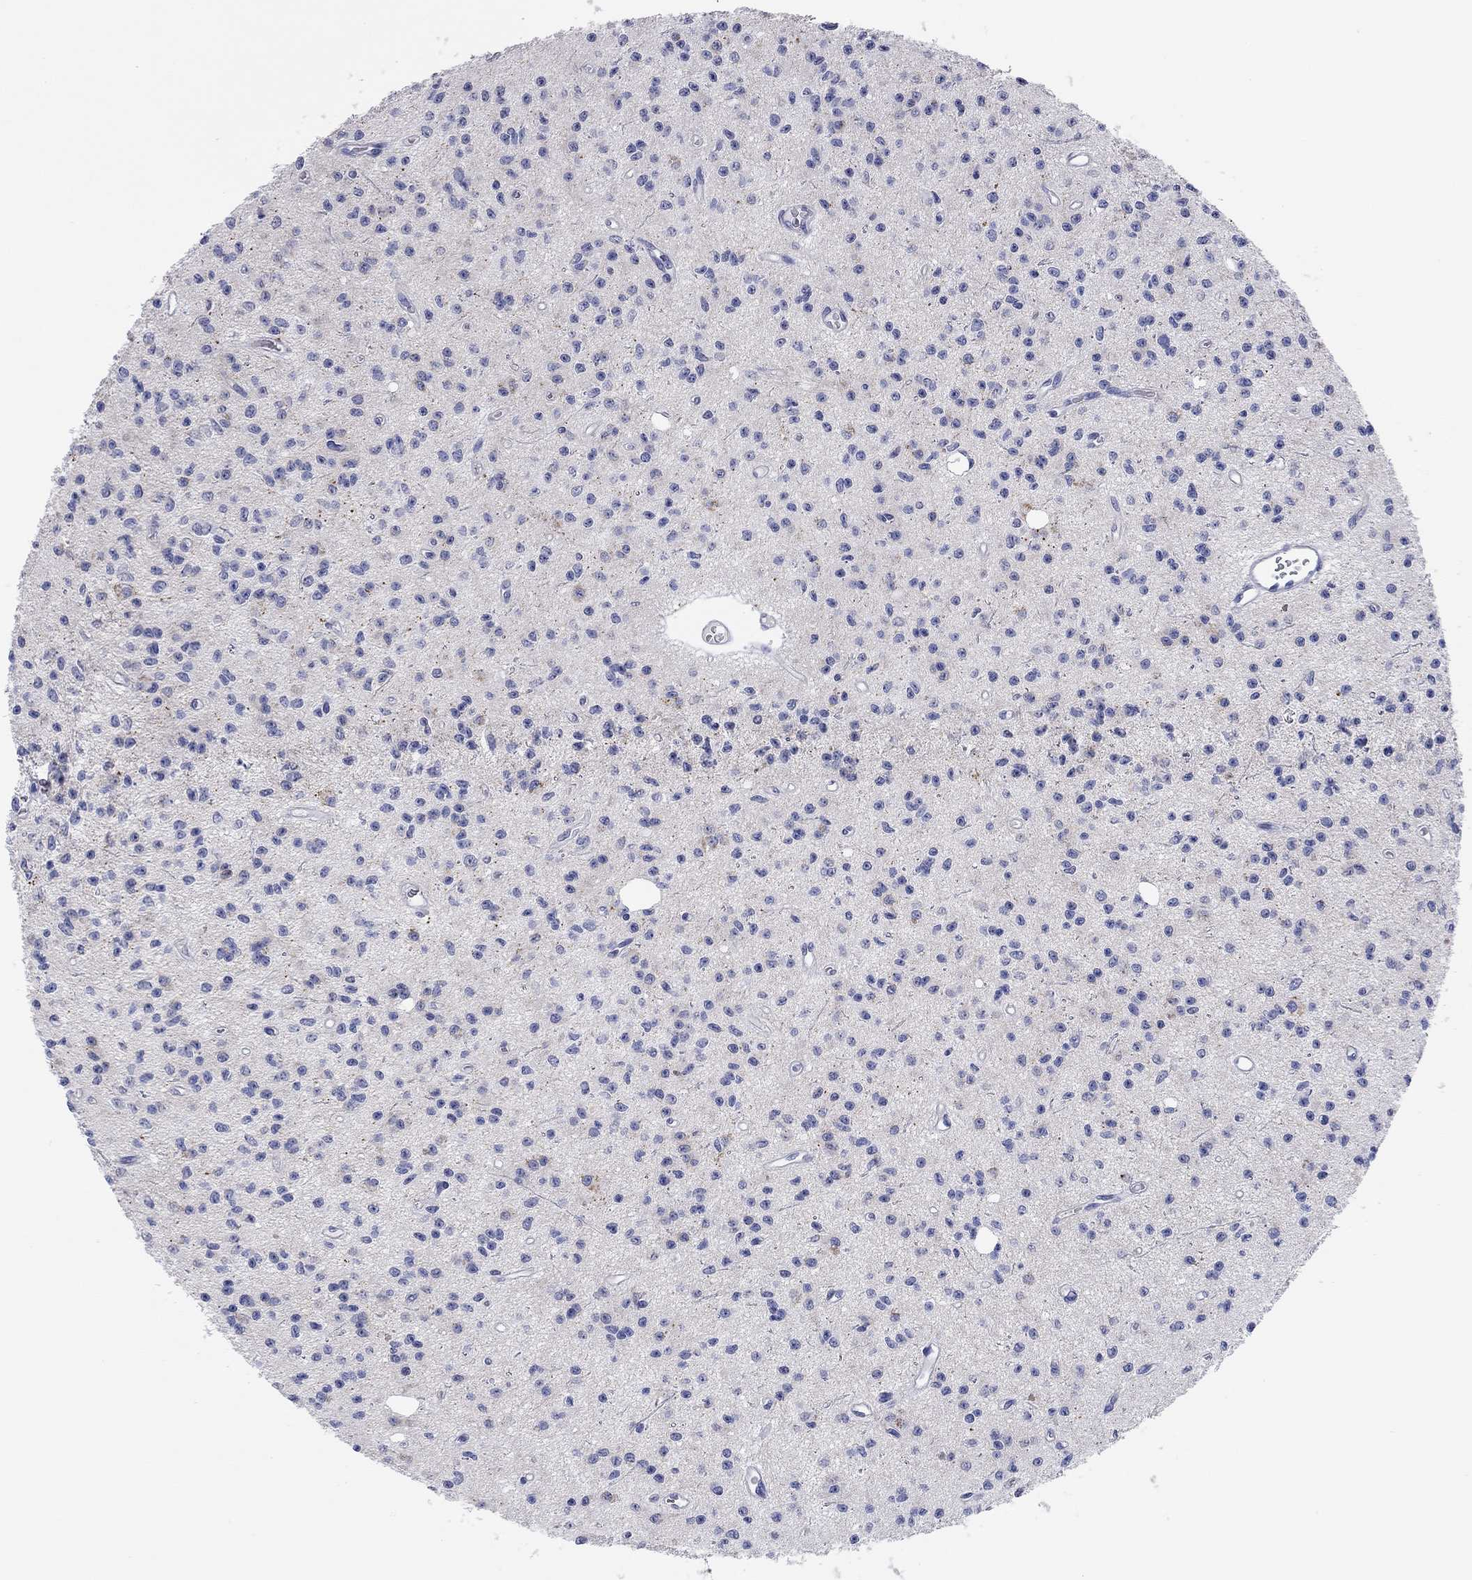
{"staining": {"intensity": "negative", "quantity": "none", "location": "none"}, "tissue": "glioma", "cell_type": "Tumor cells", "image_type": "cancer", "snomed": [{"axis": "morphology", "description": "Glioma, malignant, Low grade"}, {"axis": "topography", "description": "Brain"}], "caption": "There is no significant positivity in tumor cells of glioma.", "gene": "TMEM221", "patient": {"sex": "female", "age": 45}}